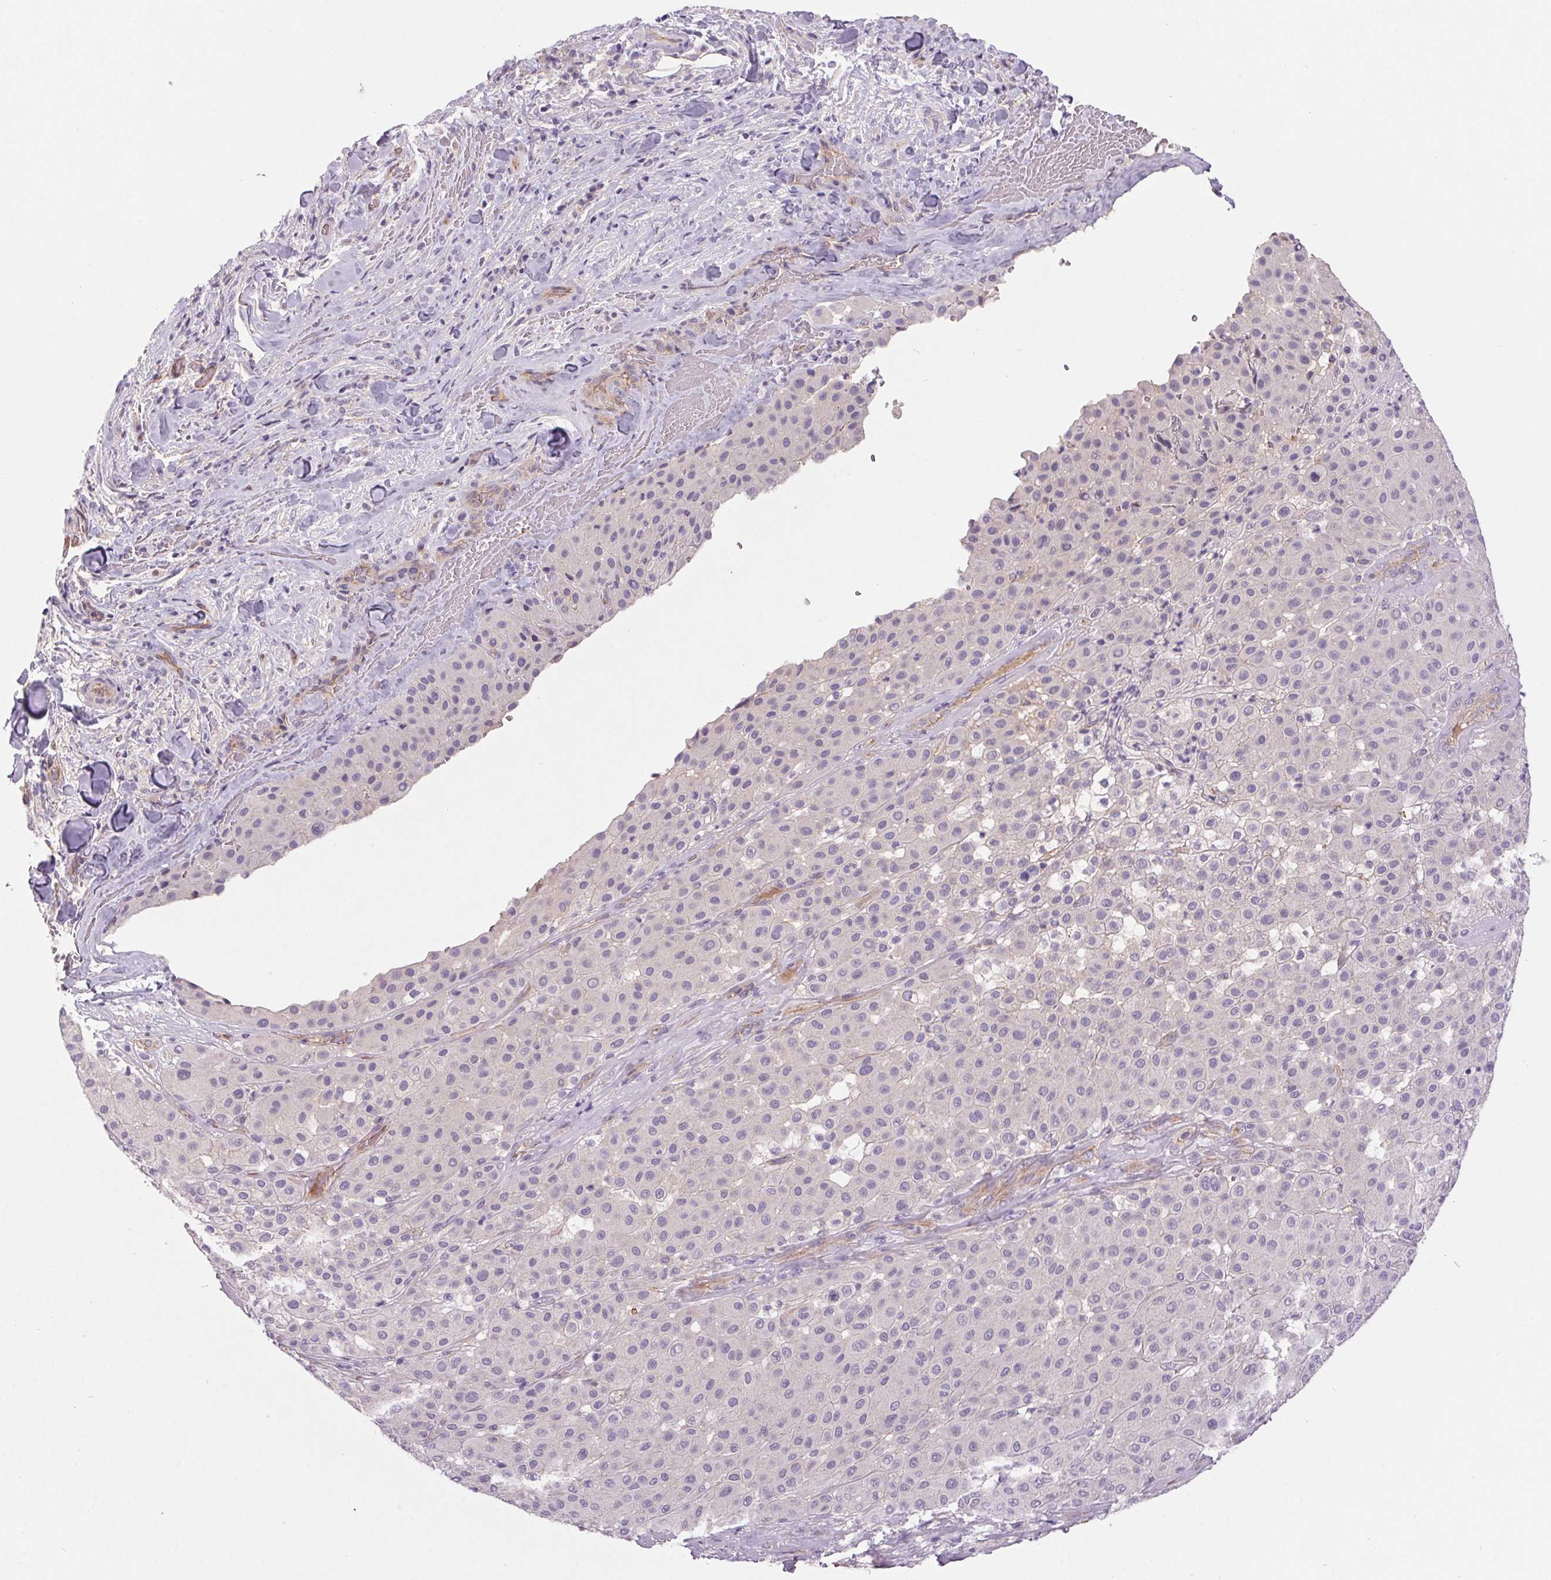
{"staining": {"intensity": "negative", "quantity": "none", "location": "none"}, "tissue": "melanoma", "cell_type": "Tumor cells", "image_type": "cancer", "snomed": [{"axis": "morphology", "description": "Malignant melanoma, Metastatic site"}, {"axis": "topography", "description": "Smooth muscle"}], "caption": "Tumor cells show no significant protein expression in malignant melanoma (metastatic site).", "gene": "APOC4", "patient": {"sex": "male", "age": 41}}